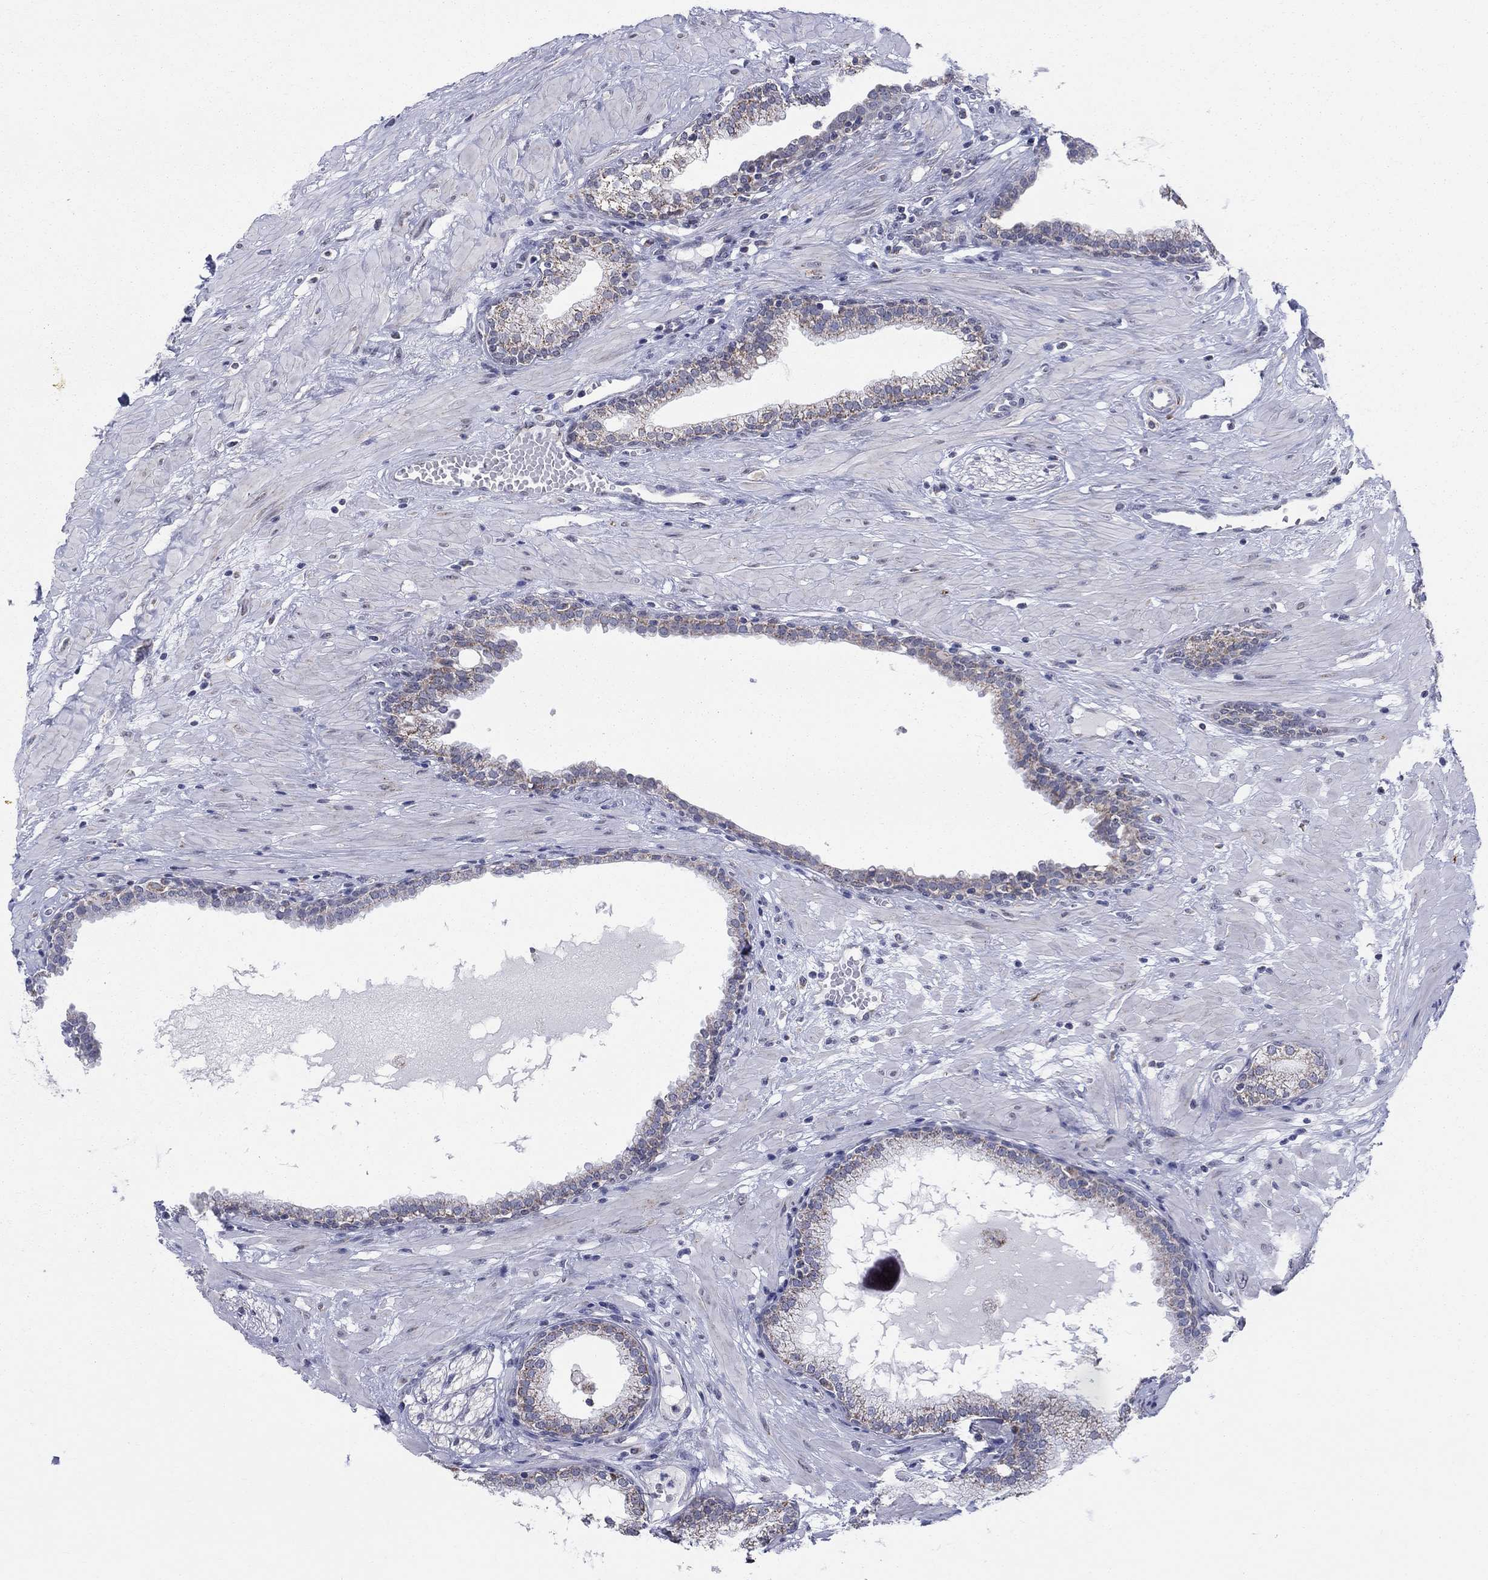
{"staining": {"intensity": "weak", "quantity": "<25%", "location": "cytoplasmic/membranous"}, "tissue": "prostate", "cell_type": "Glandular cells", "image_type": "normal", "snomed": [{"axis": "morphology", "description": "Normal tissue, NOS"}, {"axis": "topography", "description": "Prostate"}], "caption": "IHC histopathology image of benign prostate stained for a protein (brown), which shows no staining in glandular cells.", "gene": "KISS1R", "patient": {"sex": "male", "age": 64}}